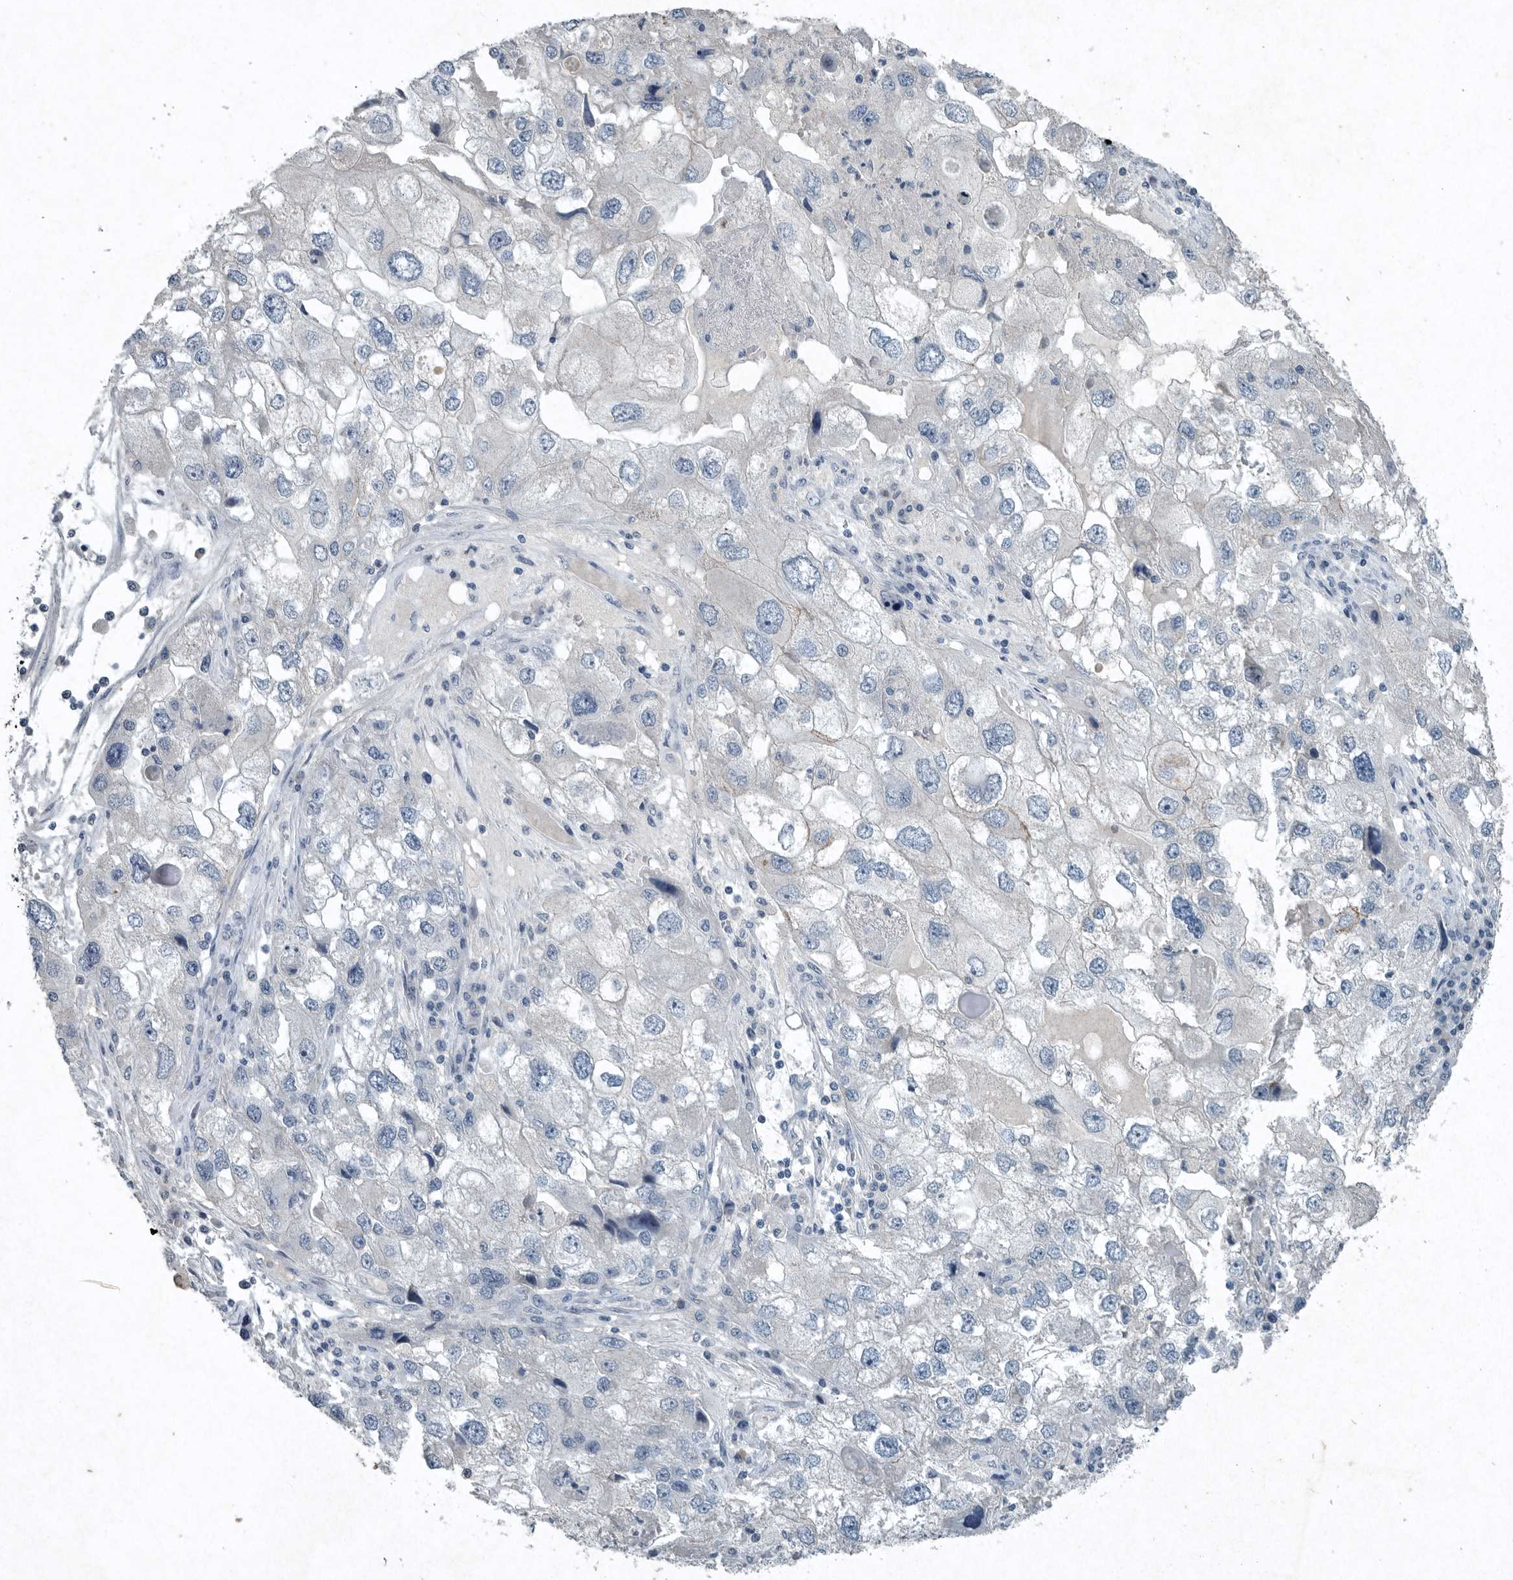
{"staining": {"intensity": "negative", "quantity": "none", "location": "none"}, "tissue": "endometrial cancer", "cell_type": "Tumor cells", "image_type": "cancer", "snomed": [{"axis": "morphology", "description": "Adenocarcinoma, NOS"}, {"axis": "topography", "description": "Endometrium"}], "caption": "Human endometrial adenocarcinoma stained for a protein using IHC demonstrates no positivity in tumor cells.", "gene": "IL20", "patient": {"sex": "female", "age": 49}}